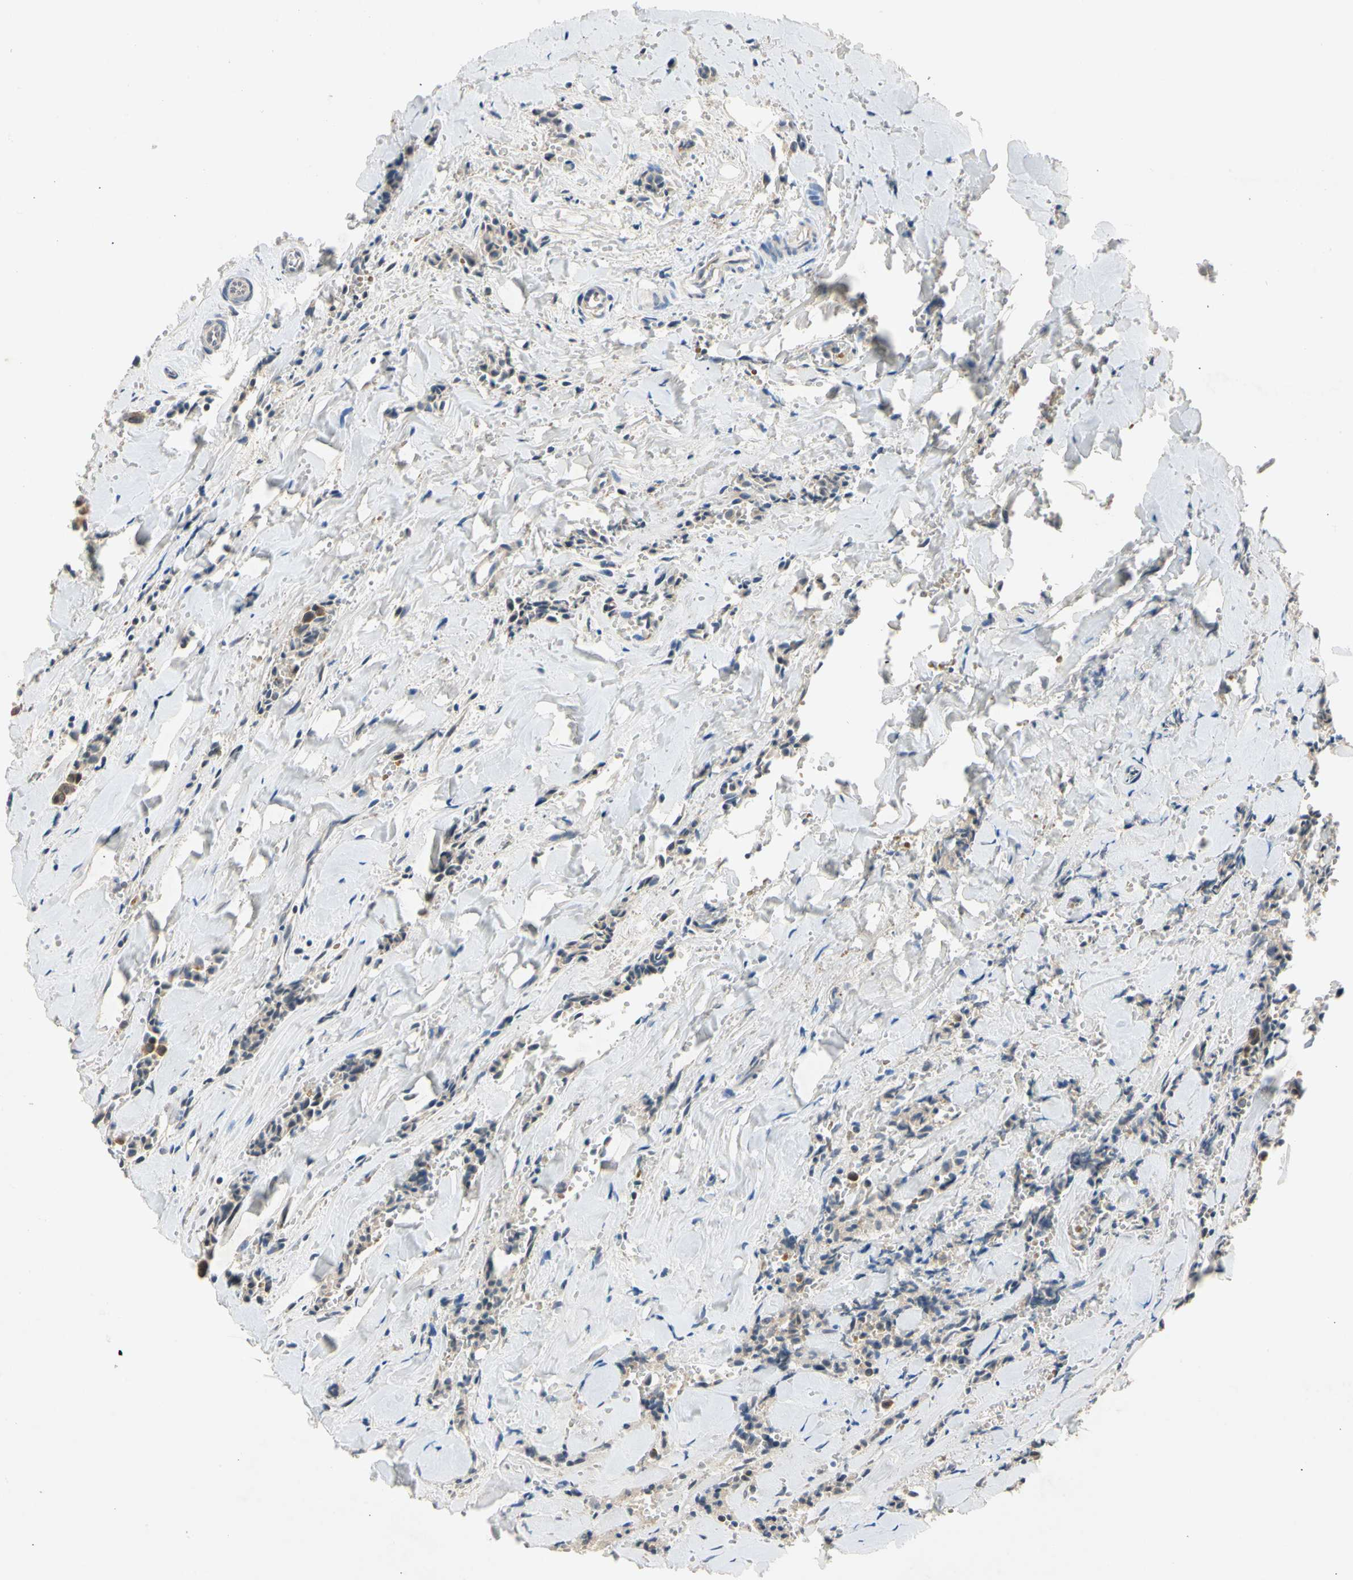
{"staining": {"intensity": "weak", "quantity": ">75%", "location": "cytoplasmic/membranous"}, "tissue": "head and neck cancer", "cell_type": "Tumor cells", "image_type": "cancer", "snomed": [{"axis": "morphology", "description": "Adenocarcinoma, NOS"}, {"axis": "topography", "description": "Salivary gland"}, {"axis": "topography", "description": "Head-Neck"}], "caption": "The histopathology image demonstrates immunohistochemical staining of adenocarcinoma (head and neck). There is weak cytoplasmic/membranous expression is seen in about >75% of tumor cells.", "gene": "RIOX2", "patient": {"sex": "female", "age": 59}}